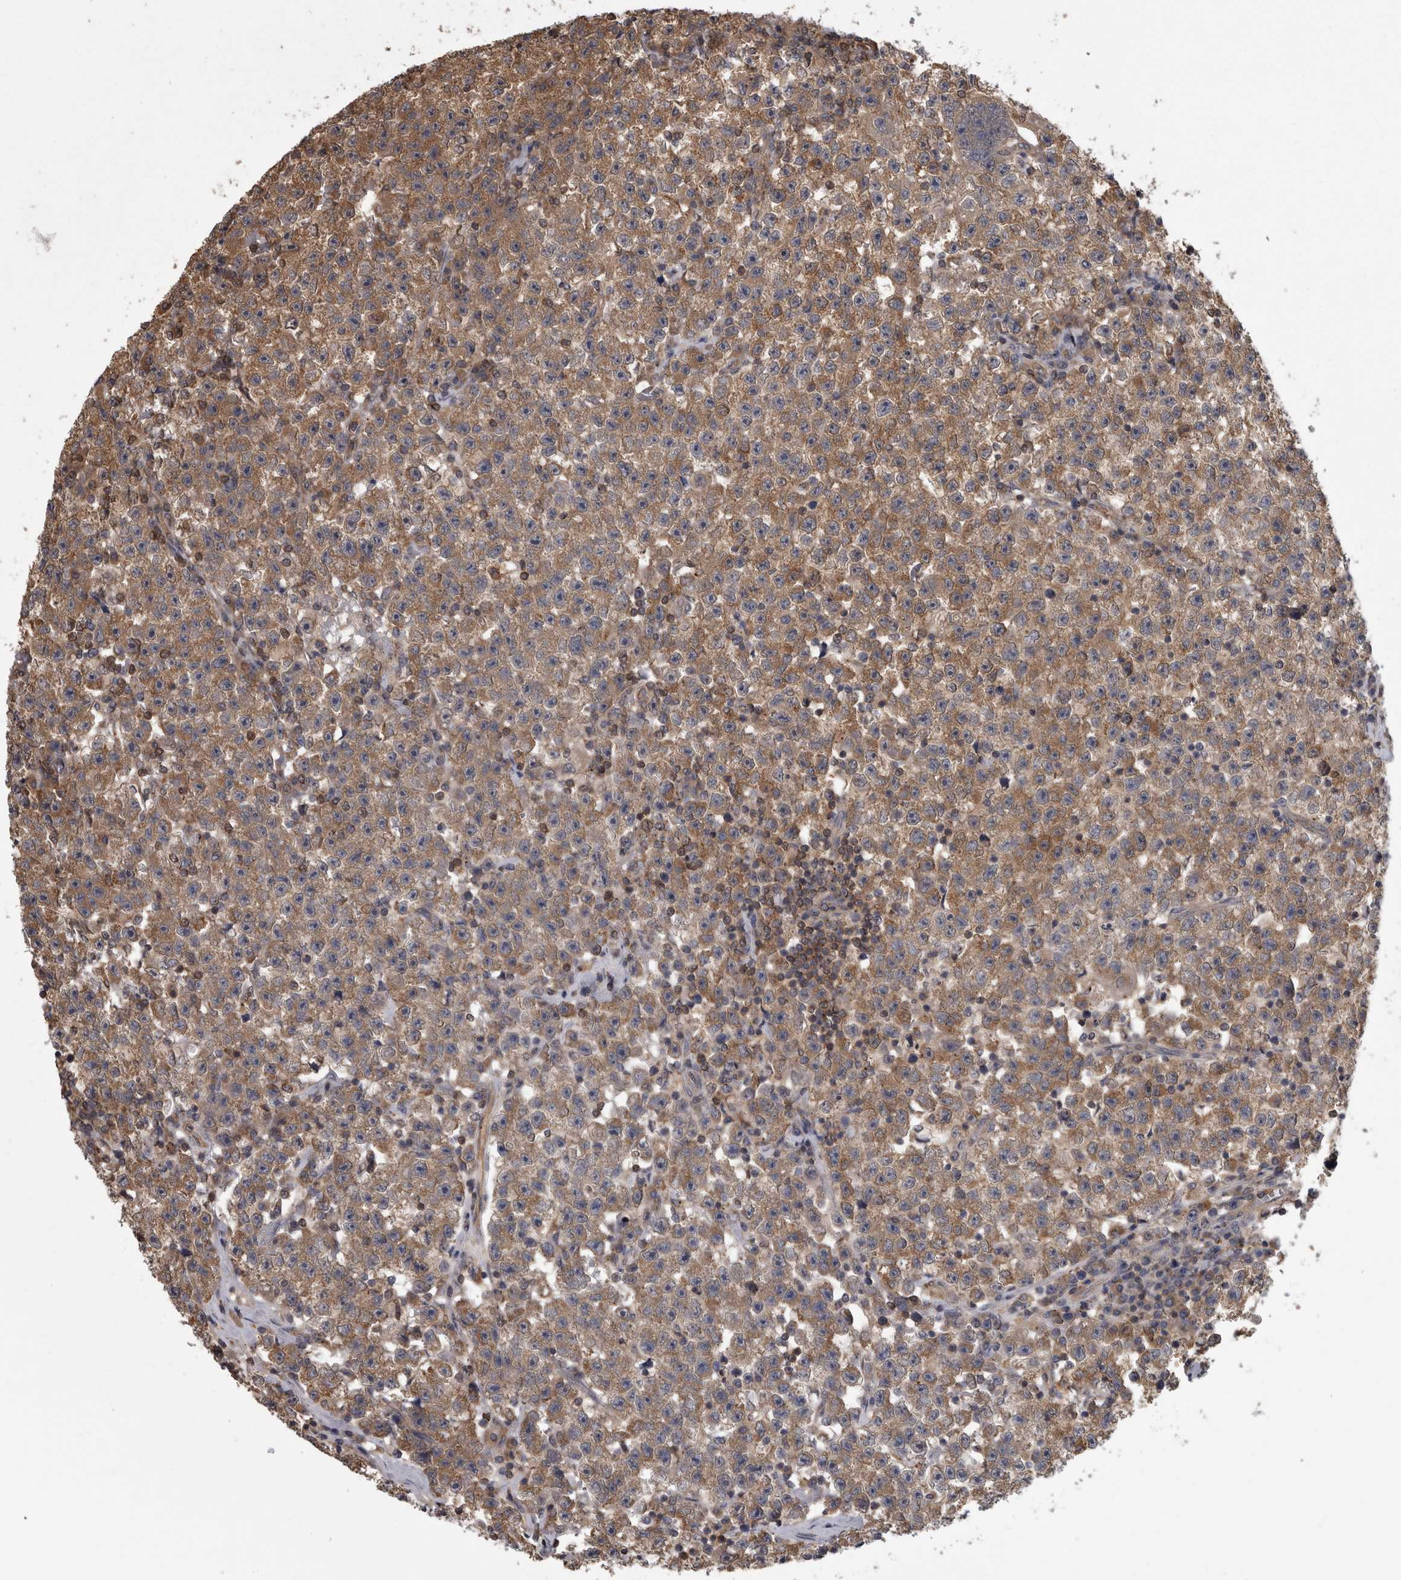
{"staining": {"intensity": "moderate", "quantity": ">75%", "location": "cytoplasmic/membranous"}, "tissue": "testis cancer", "cell_type": "Tumor cells", "image_type": "cancer", "snomed": [{"axis": "morphology", "description": "Seminoma, NOS"}, {"axis": "topography", "description": "Testis"}], "caption": "This histopathology image shows IHC staining of seminoma (testis), with medium moderate cytoplasmic/membranous positivity in about >75% of tumor cells.", "gene": "APRT", "patient": {"sex": "male", "age": 22}}